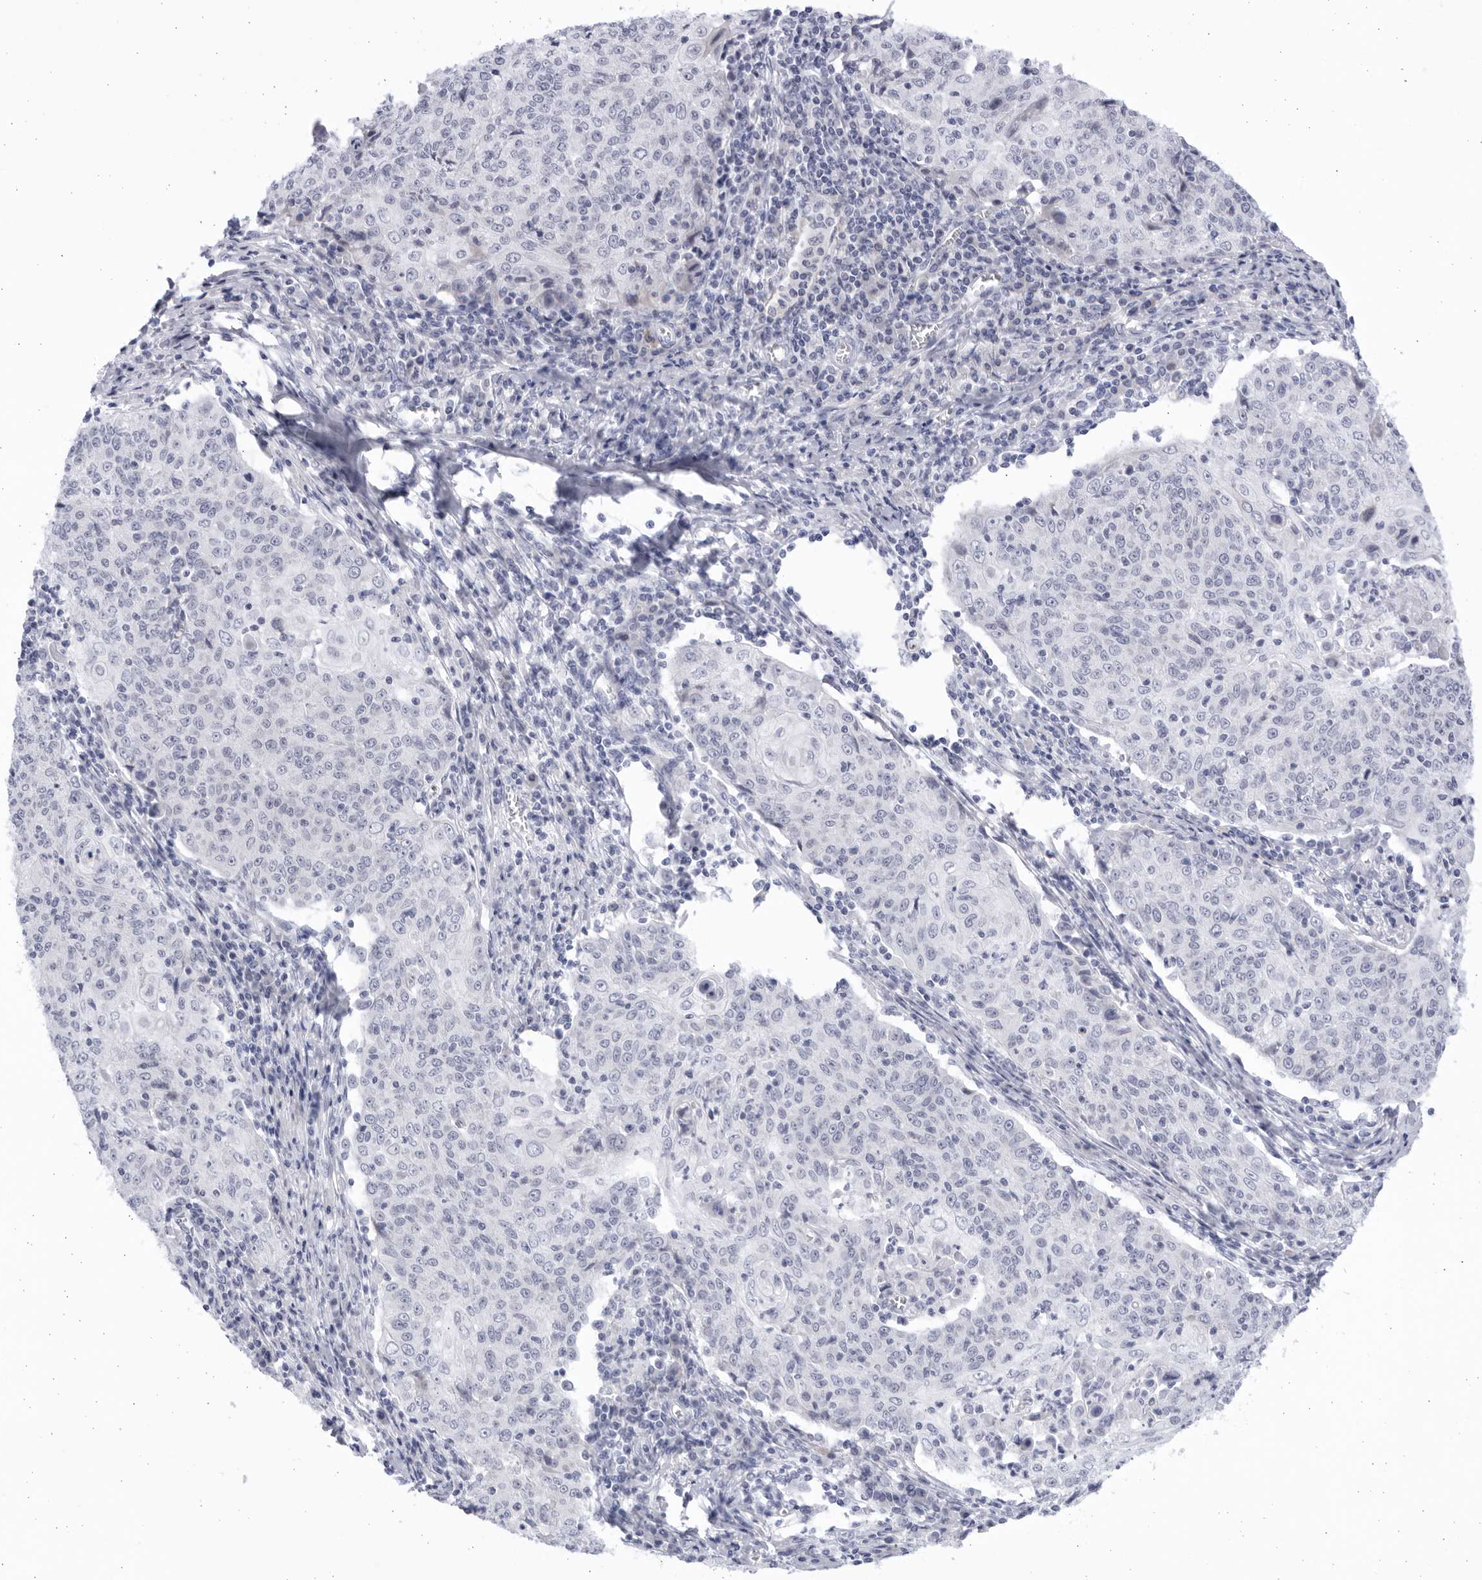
{"staining": {"intensity": "negative", "quantity": "none", "location": "none"}, "tissue": "cervical cancer", "cell_type": "Tumor cells", "image_type": "cancer", "snomed": [{"axis": "morphology", "description": "Squamous cell carcinoma, NOS"}, {"axis": "topography", "description": "Cervix"}], "caption": "Immunohistochemical staining of cervical cancer demonstrates no significant expression in tumor cells.", "gene": "CCDC181", "patient": {"sex": "female", "age": 48}}